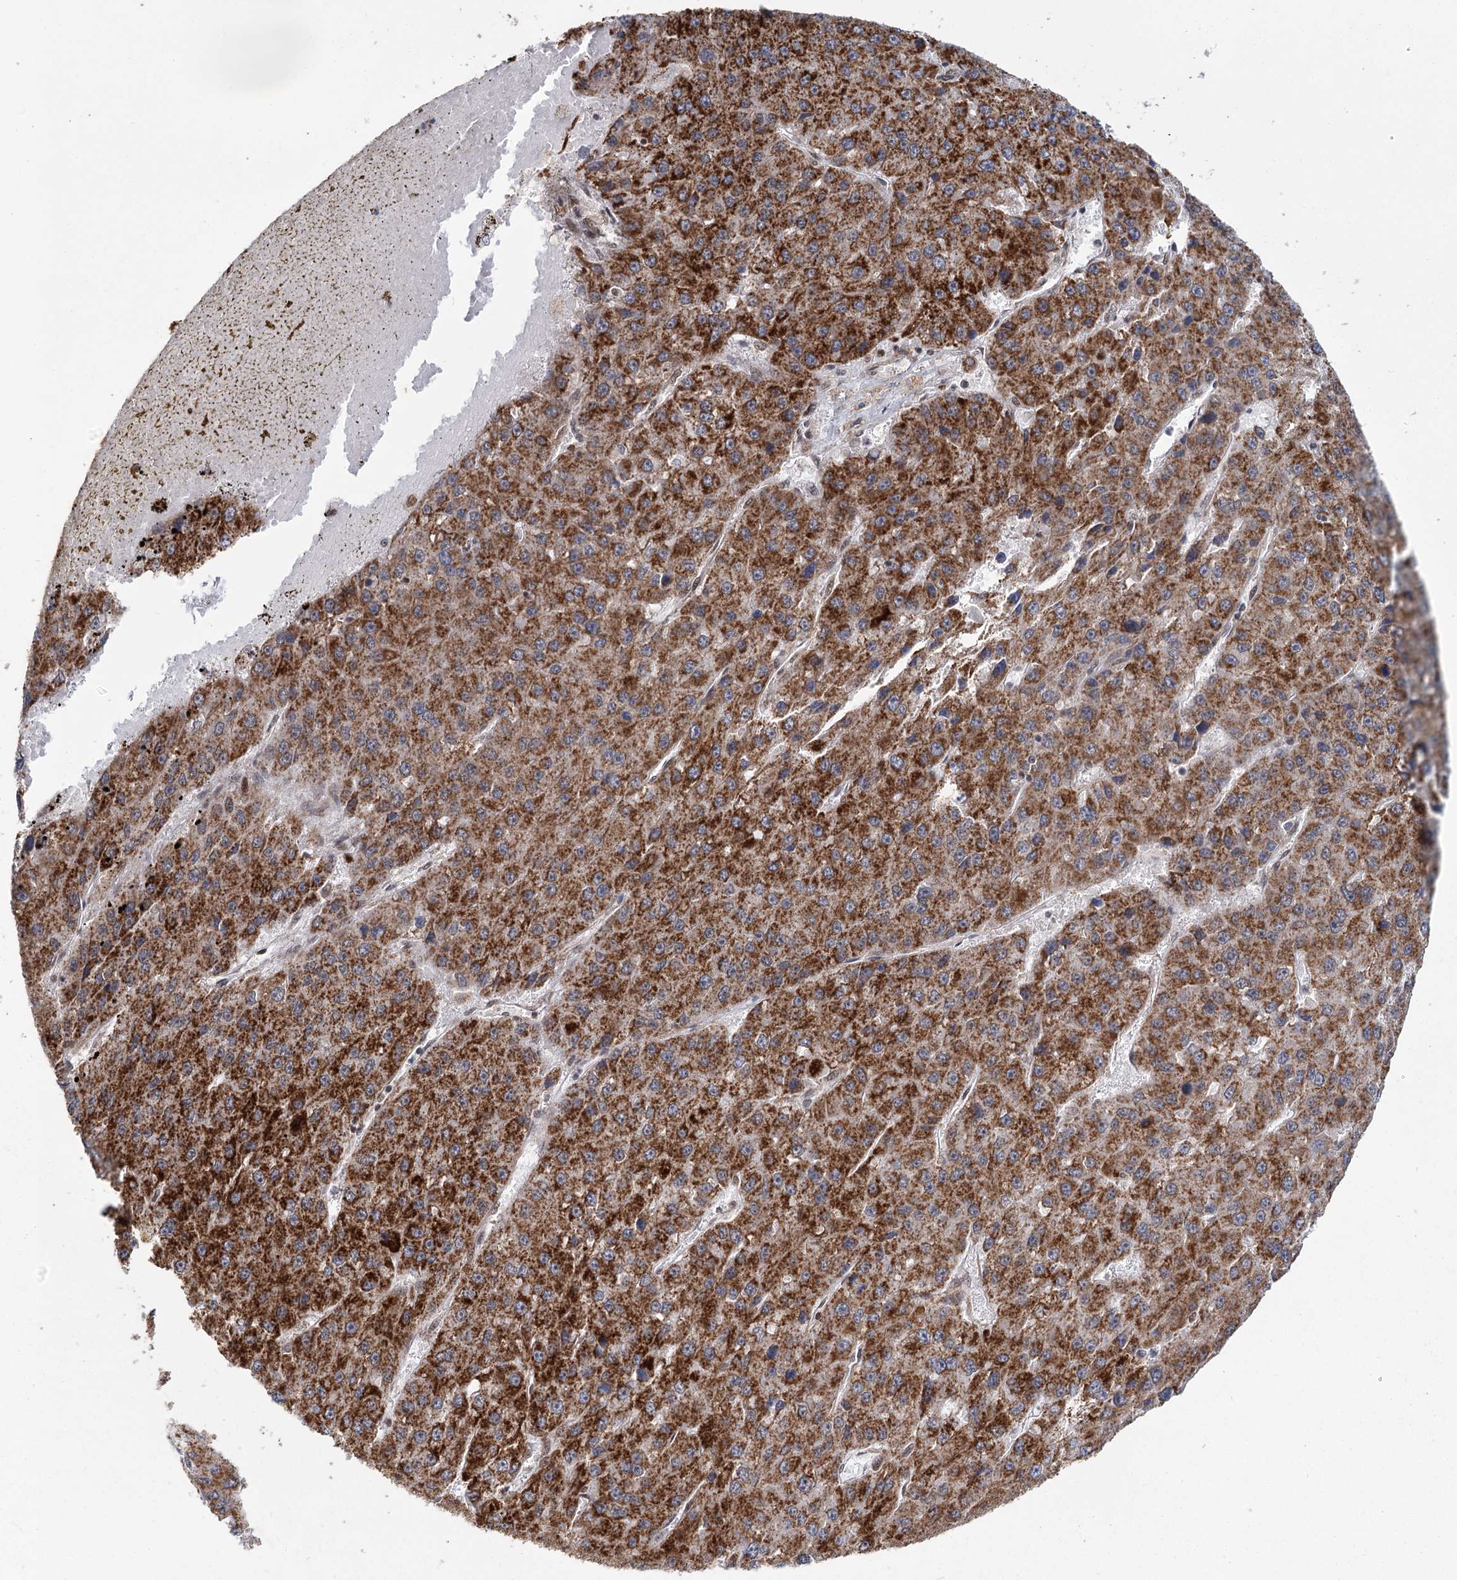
{"staining": {"intensity": "strong", "quantity": ">75%", "location": "cytoplasmic/membranous"}, "tissue": "liver cancer", "cell_type": "Tumor cells", "image_type": "cancer", "snomed": [{"axis": "morphology", "description": "Carcinoma, Hepatocellular, NOS"}, {"axis": "topography", "description": "Liver"}], "caption": "This photomicrograph reveals liver cancer stained with immunohistochemistry to label a protein in brown. The cytoplasmic/membranous of tumor cells show strong positivity for the protein. Nuclei are counter-stained blue.", "gene": "ZCCHC24", "patient": {"sex": "female", "age": 73}}